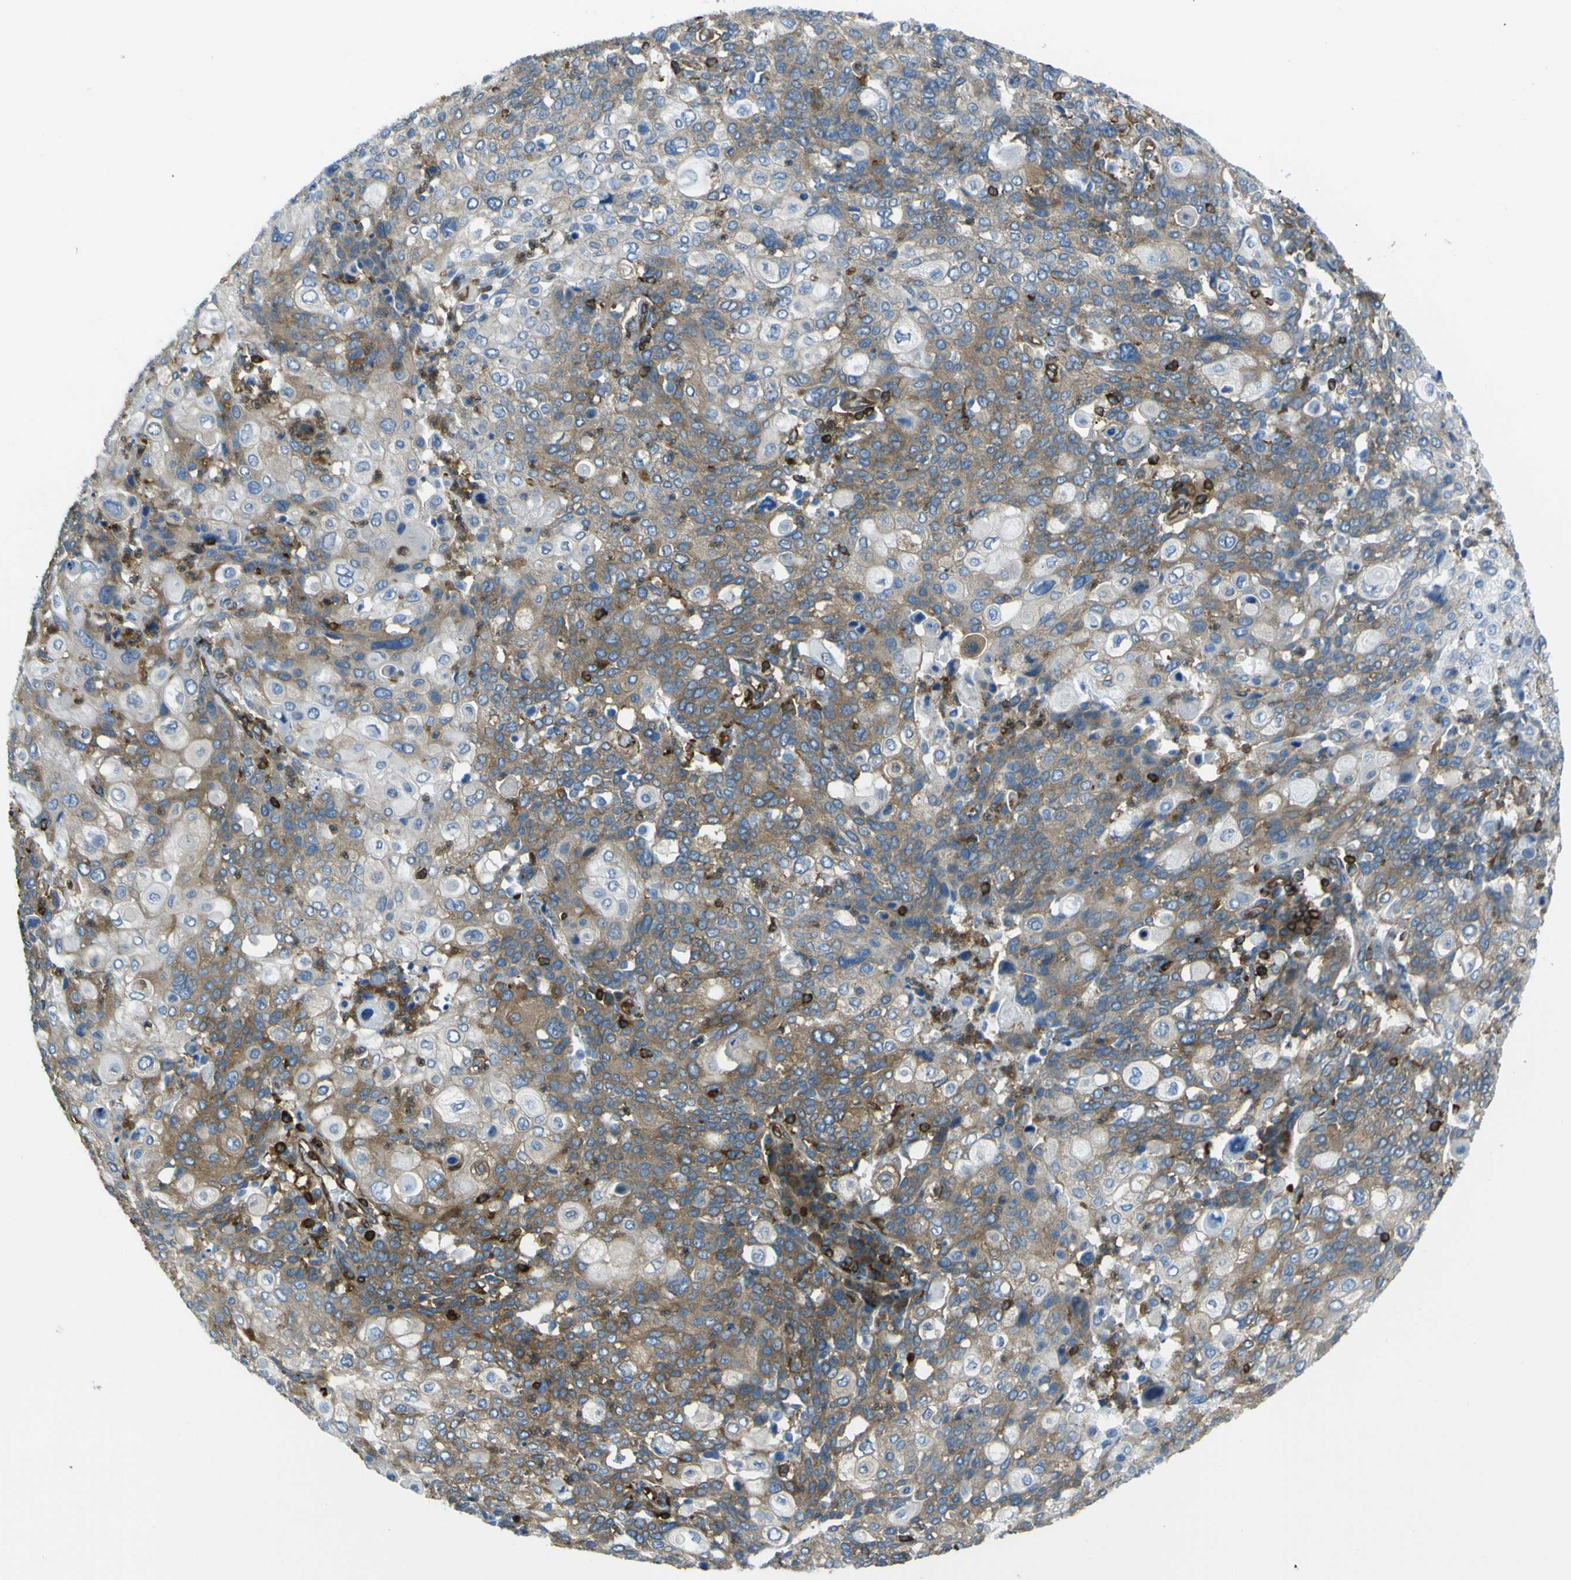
{"staining": {"intensity": "moderate", "quantity": ">75%", "location": "cytoplasmic/membranous"}, "tissue": "cervical cancer", "cell_type": "Tumor cells", "image_type": "cancer", "snomed": [{"axis": "morphology", "description": "Squamous cell carcinoma, NOS"}, {"axis": "topography", "description": "Cervix"}], "caption": "Protein staining of squamous cell carcinoma (cervical) tissue shows moderate cytoplasmic/membranous staining in approximately >75% of tumor cells.", "gene": "ARHGEF1", "patient": {"sex": "female", "age": 40}}